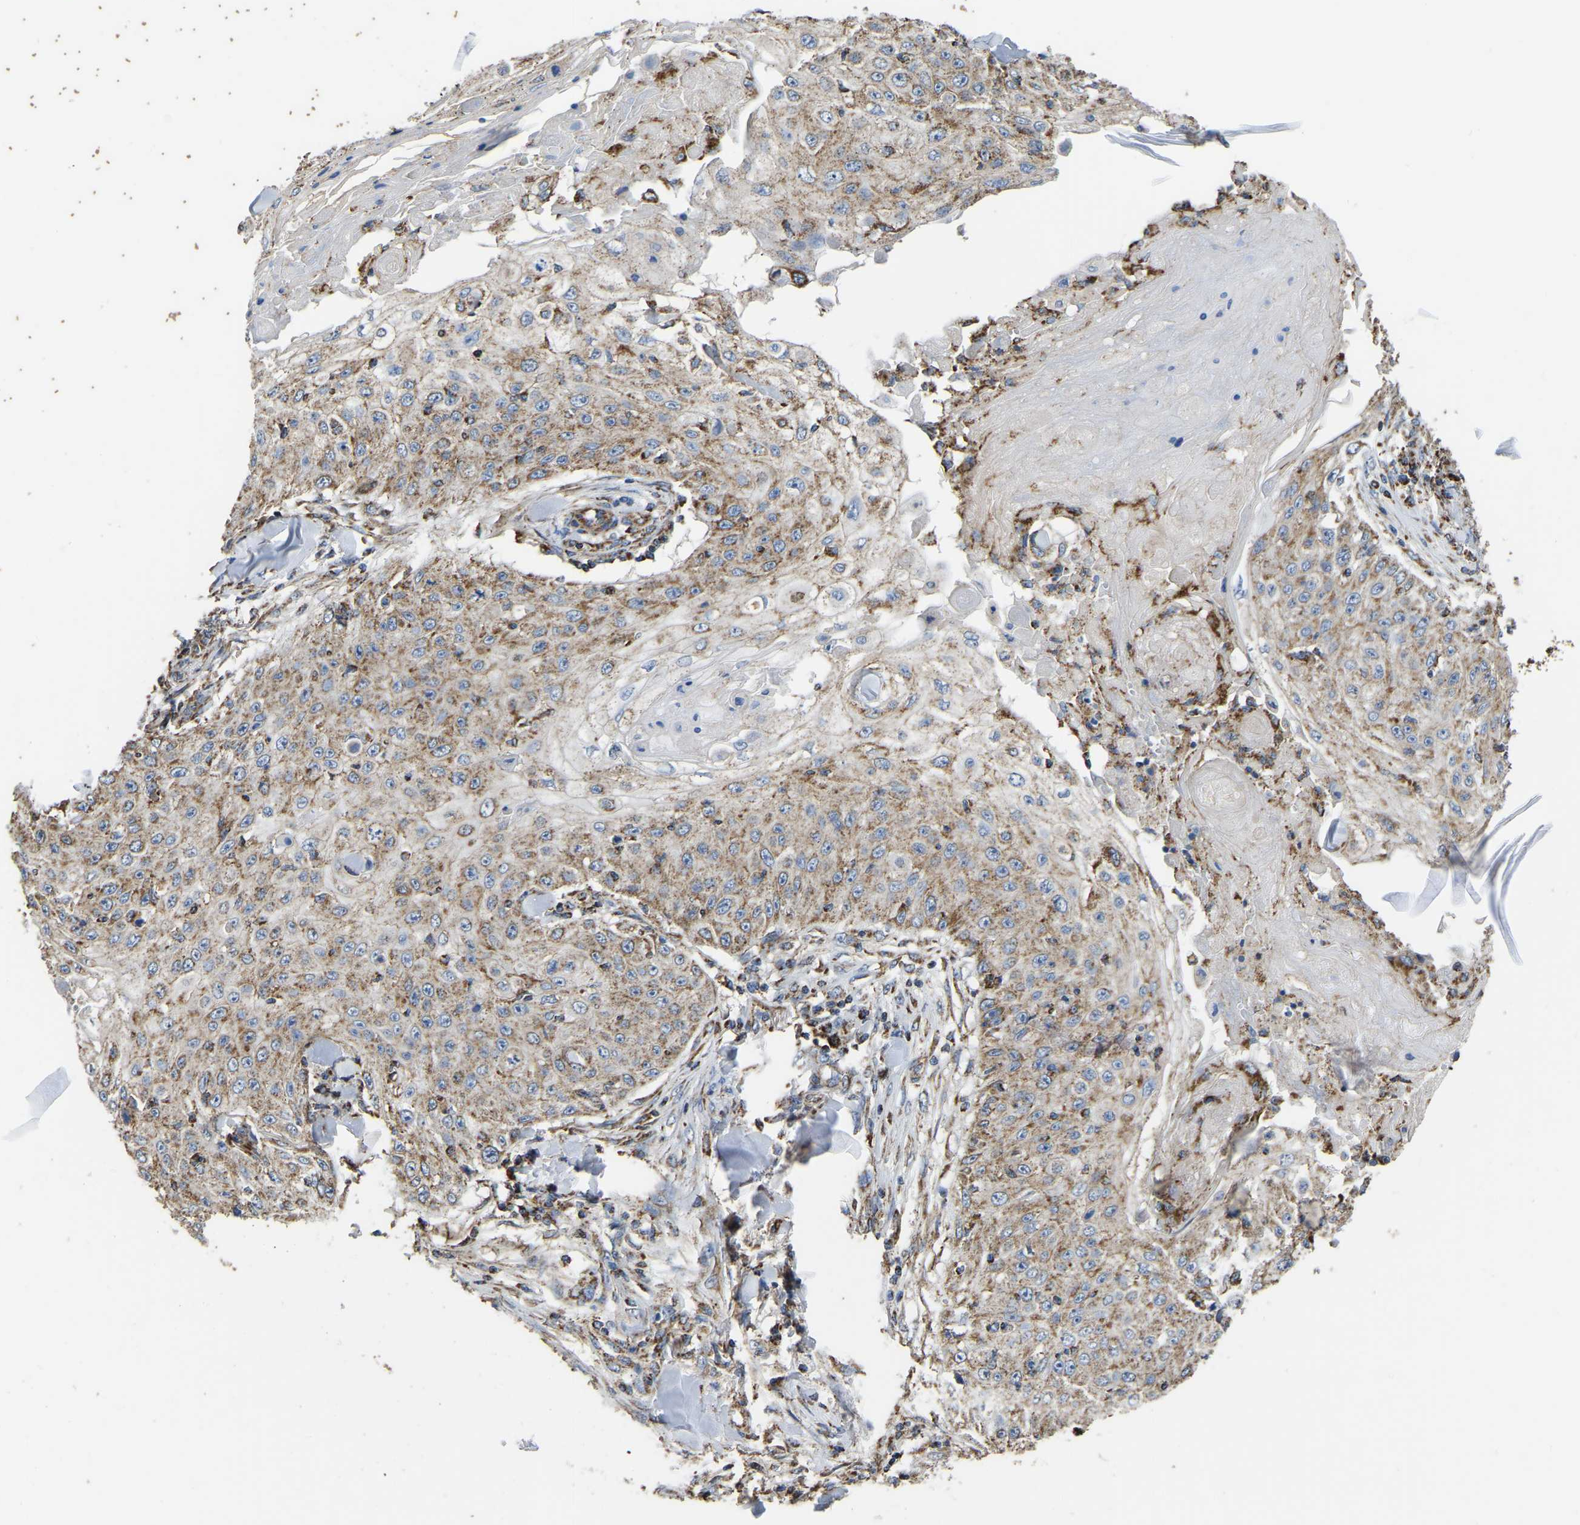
{"staining": {"intensity": "moderate", "quantity": ">75%", "location": "cytoplasmic/membranous"}, "tissue": "skin cancer", "cell_type": "Tumor cells", "image_type": "cancer", "snomed": [{"axis": "morphology", "description": "Squamous cell carcinoma, NOS"}, {"axis": "topography", "description": "Skin"}], "caption": "This is a micrograph of immunohistochemistry staining of skin squamous cell carcinoma, which shows moderate staining in the cytoplasmic/membranous of tumor cells.", "gene": "ETFA", "patient": {"sex": "male", "age": 86}}